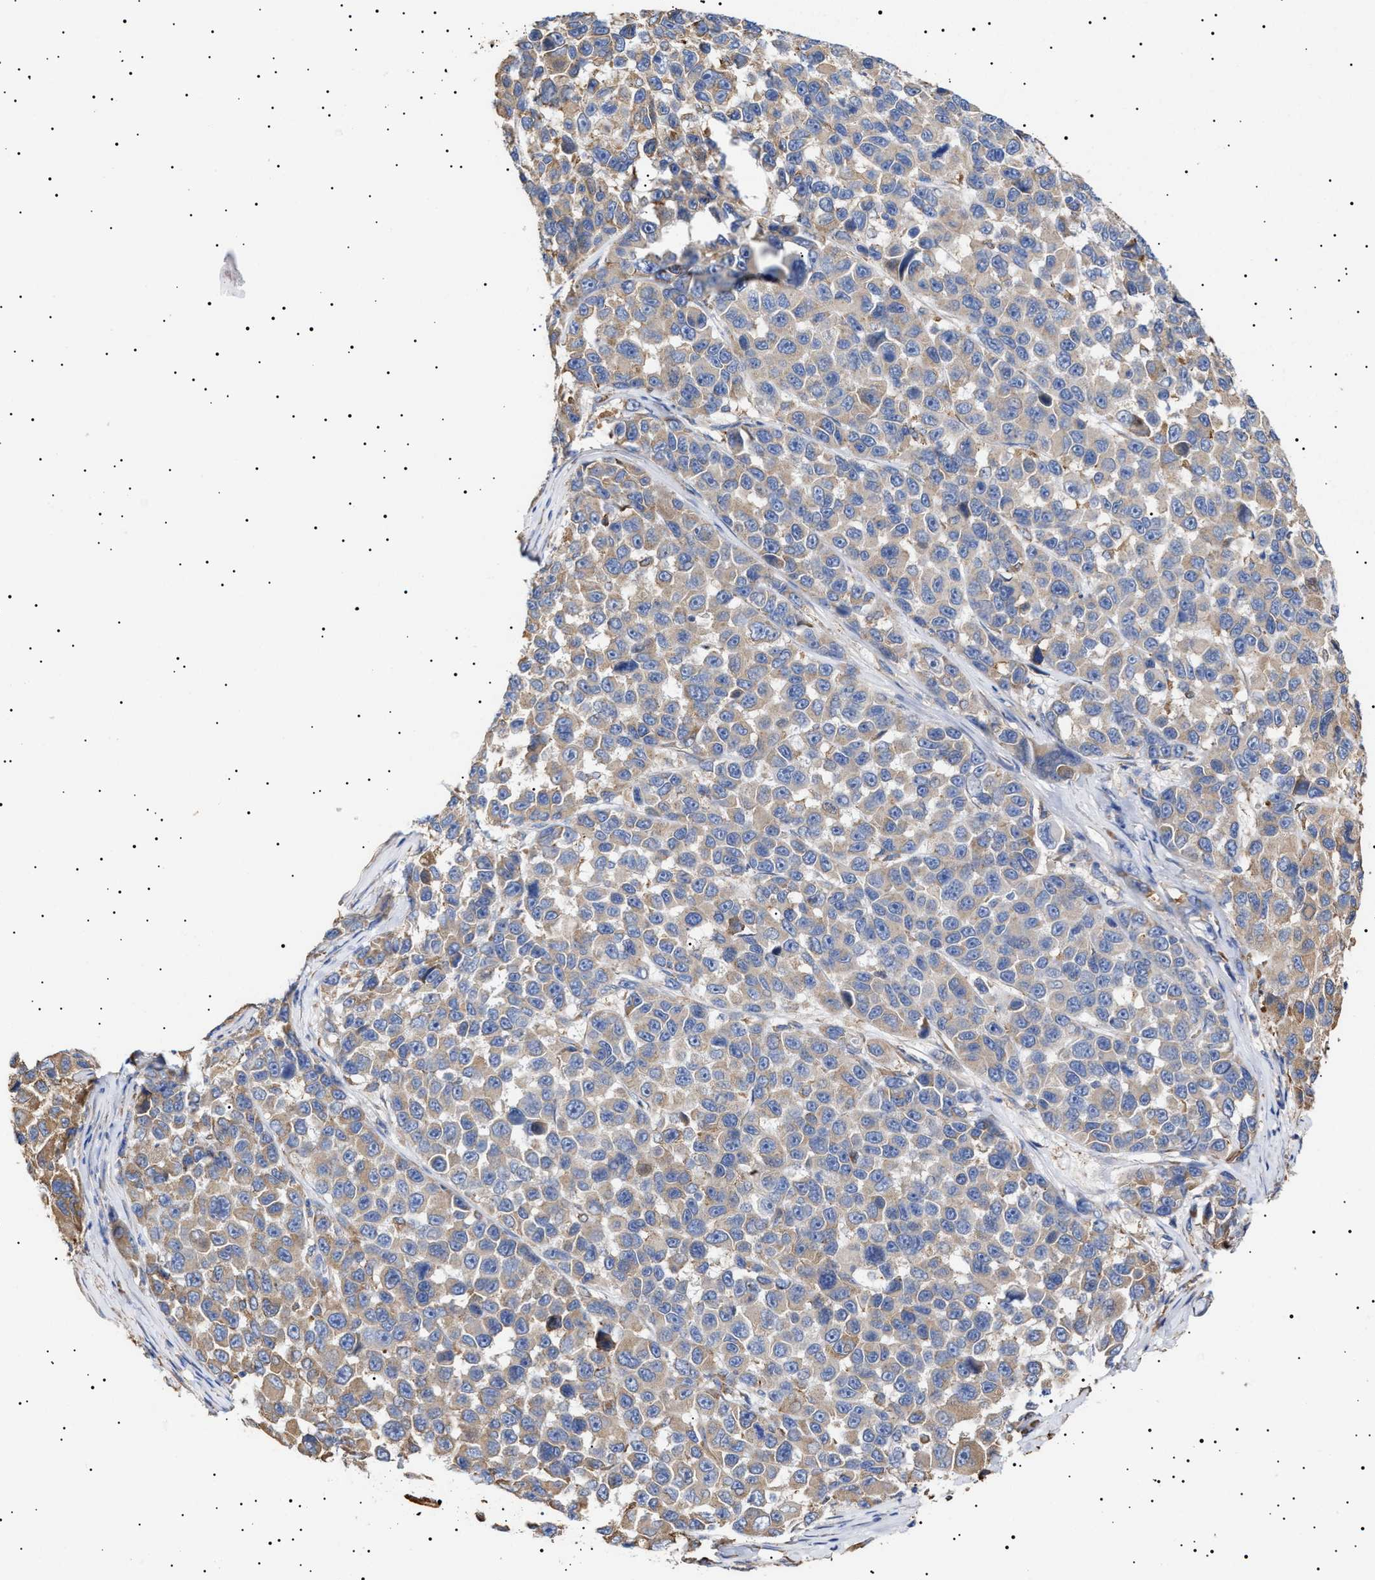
{"staining": {"intensity": "weak", "quantity": "25%-75%", "location": "cytoplasmic/membranous"}, "tissue": "melanoma", "cell_type": "Tumor cells", "image_type": "cancer", "snomed": [{"axis": "morphology", "description": "Malignant melanoma, NOS"}, {"axis": "topography", "description": "Skin"}], "caption": "Malignant melanoma stained with a brown dye shows weak cytoplasmic/membranous positive expression in about 25%-75% of tumor cells.", "gene": "ERCC6L2", "patient": {"sex": "male", "age": 53}}